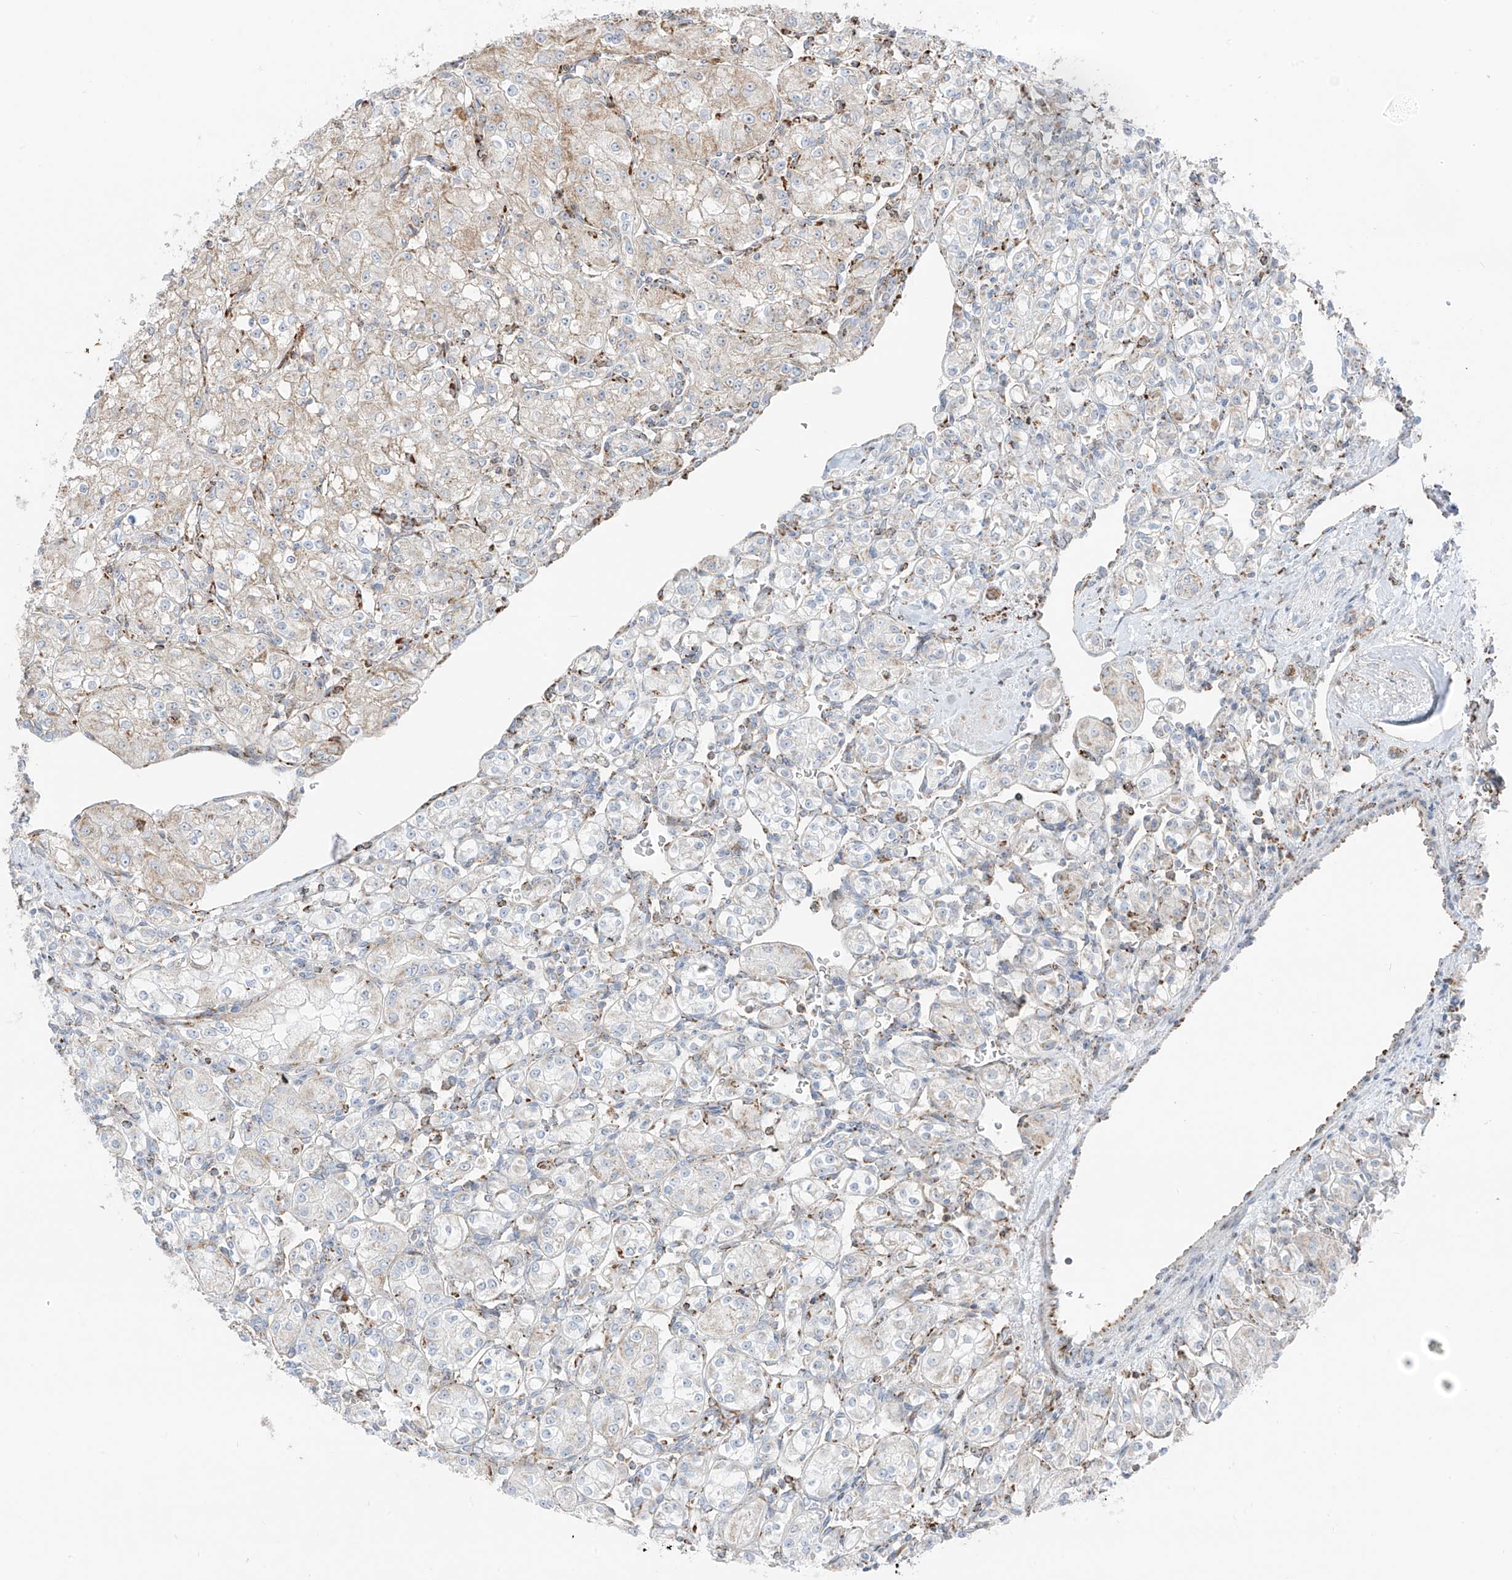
{"staining": {"intensity": "weak", "quantity": "<25%", "location": "cytoplasmic/membranous"}, "tissue": "renal cancer", "cell_type": "Tumor cells", "image_type": "cancer", "snomed": [{"axis": "morphology", "description": "Adenocarcinoma, NOS"}, {"axis": "topography", "description": "Kidney"}], "caption": "DAB immunohistochemical staining of renal cancer (adenocarcinoma) shows no significant positivity in tumor cells.", "gene": "ETHE1", "patient": {"sex": "male", "age": 77}}